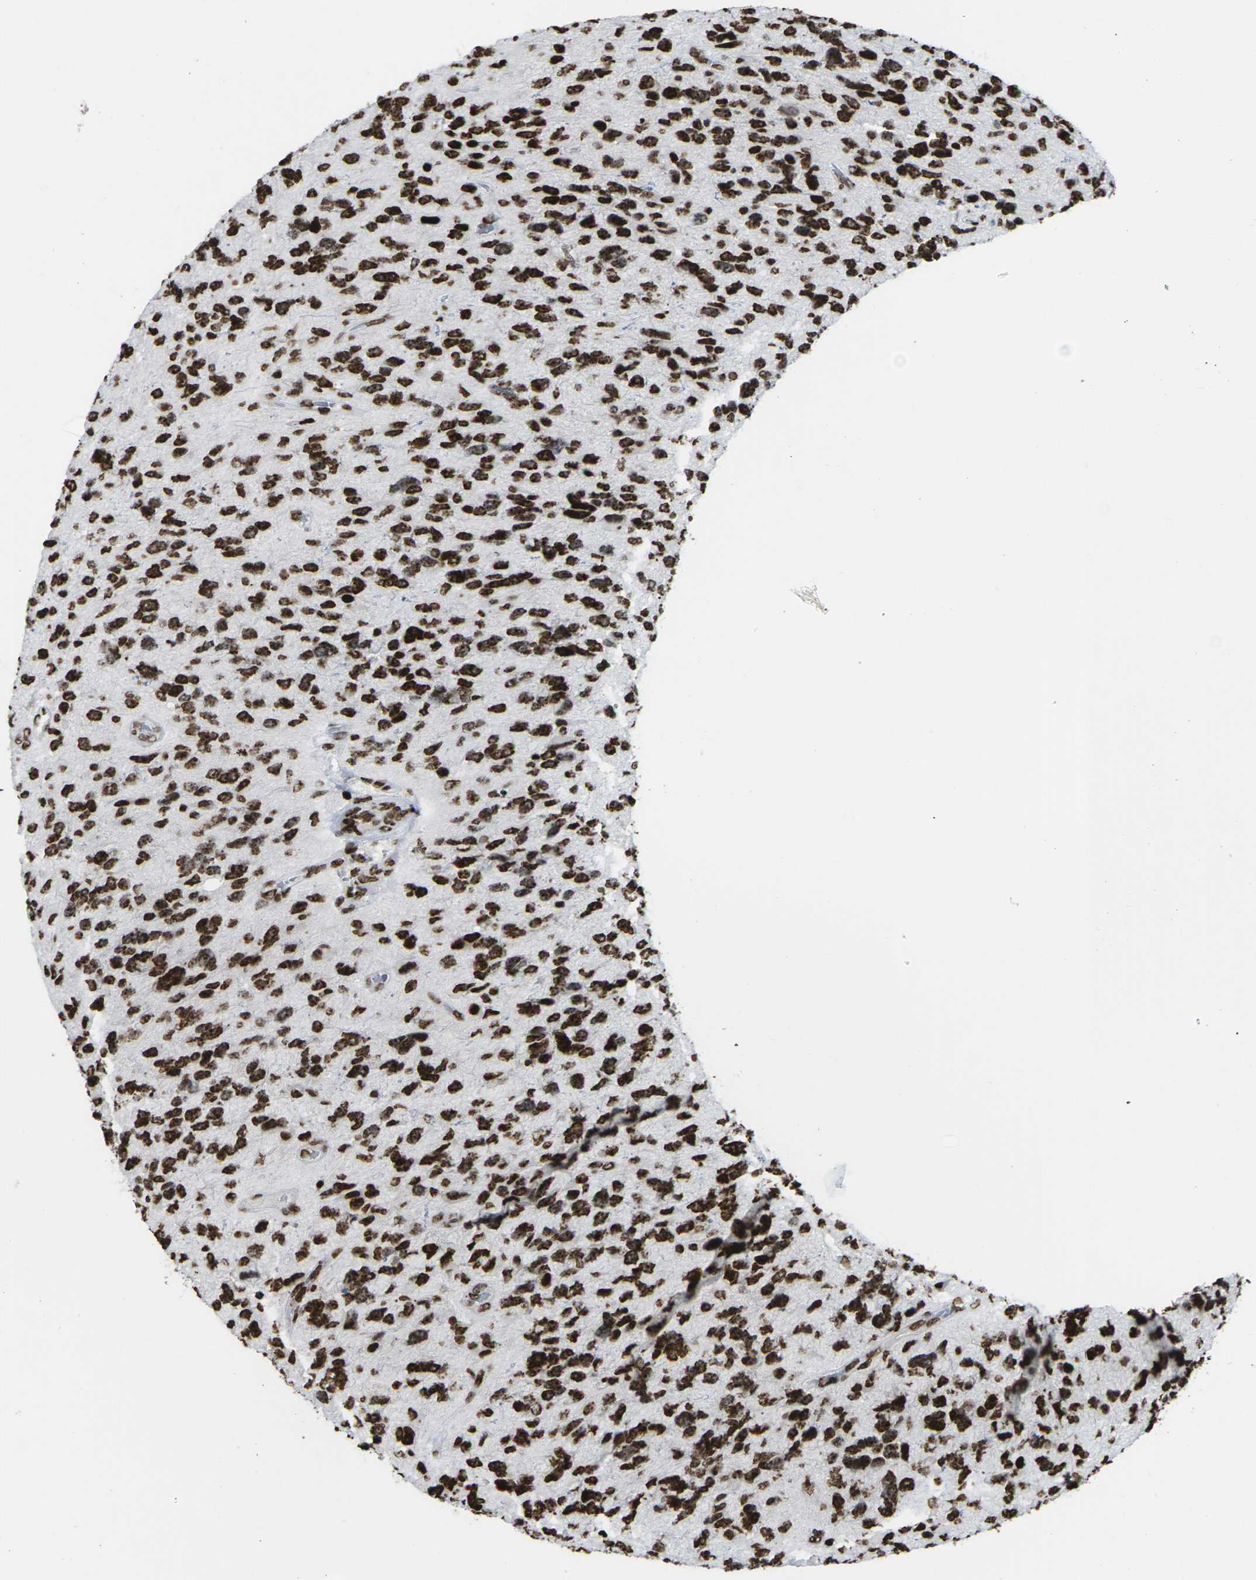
{"staining": {"intensity": "strong", "quantity": ">75%", "location": "nuclear"}, "tissue": "glioma", "cell_type": "Tumor cells", "image_type": "cancer", "snomed": [{"axis": "morphology", "description": "Glioma, malignant, High grade"}, {"axis": "topography", "description": "Brain"}], "caption": "Immunohistochemistry (IHC) histopathology image of neoplastic tissue: human glioma stained using immunohistochemistry (IHC) displays high levels of strong protein expression localized specifically in the nuclear of tumor cells, appearing as a nuclear brown color.", "gene": "H1-4", "patient": {"sex": "female", "age": 58}}